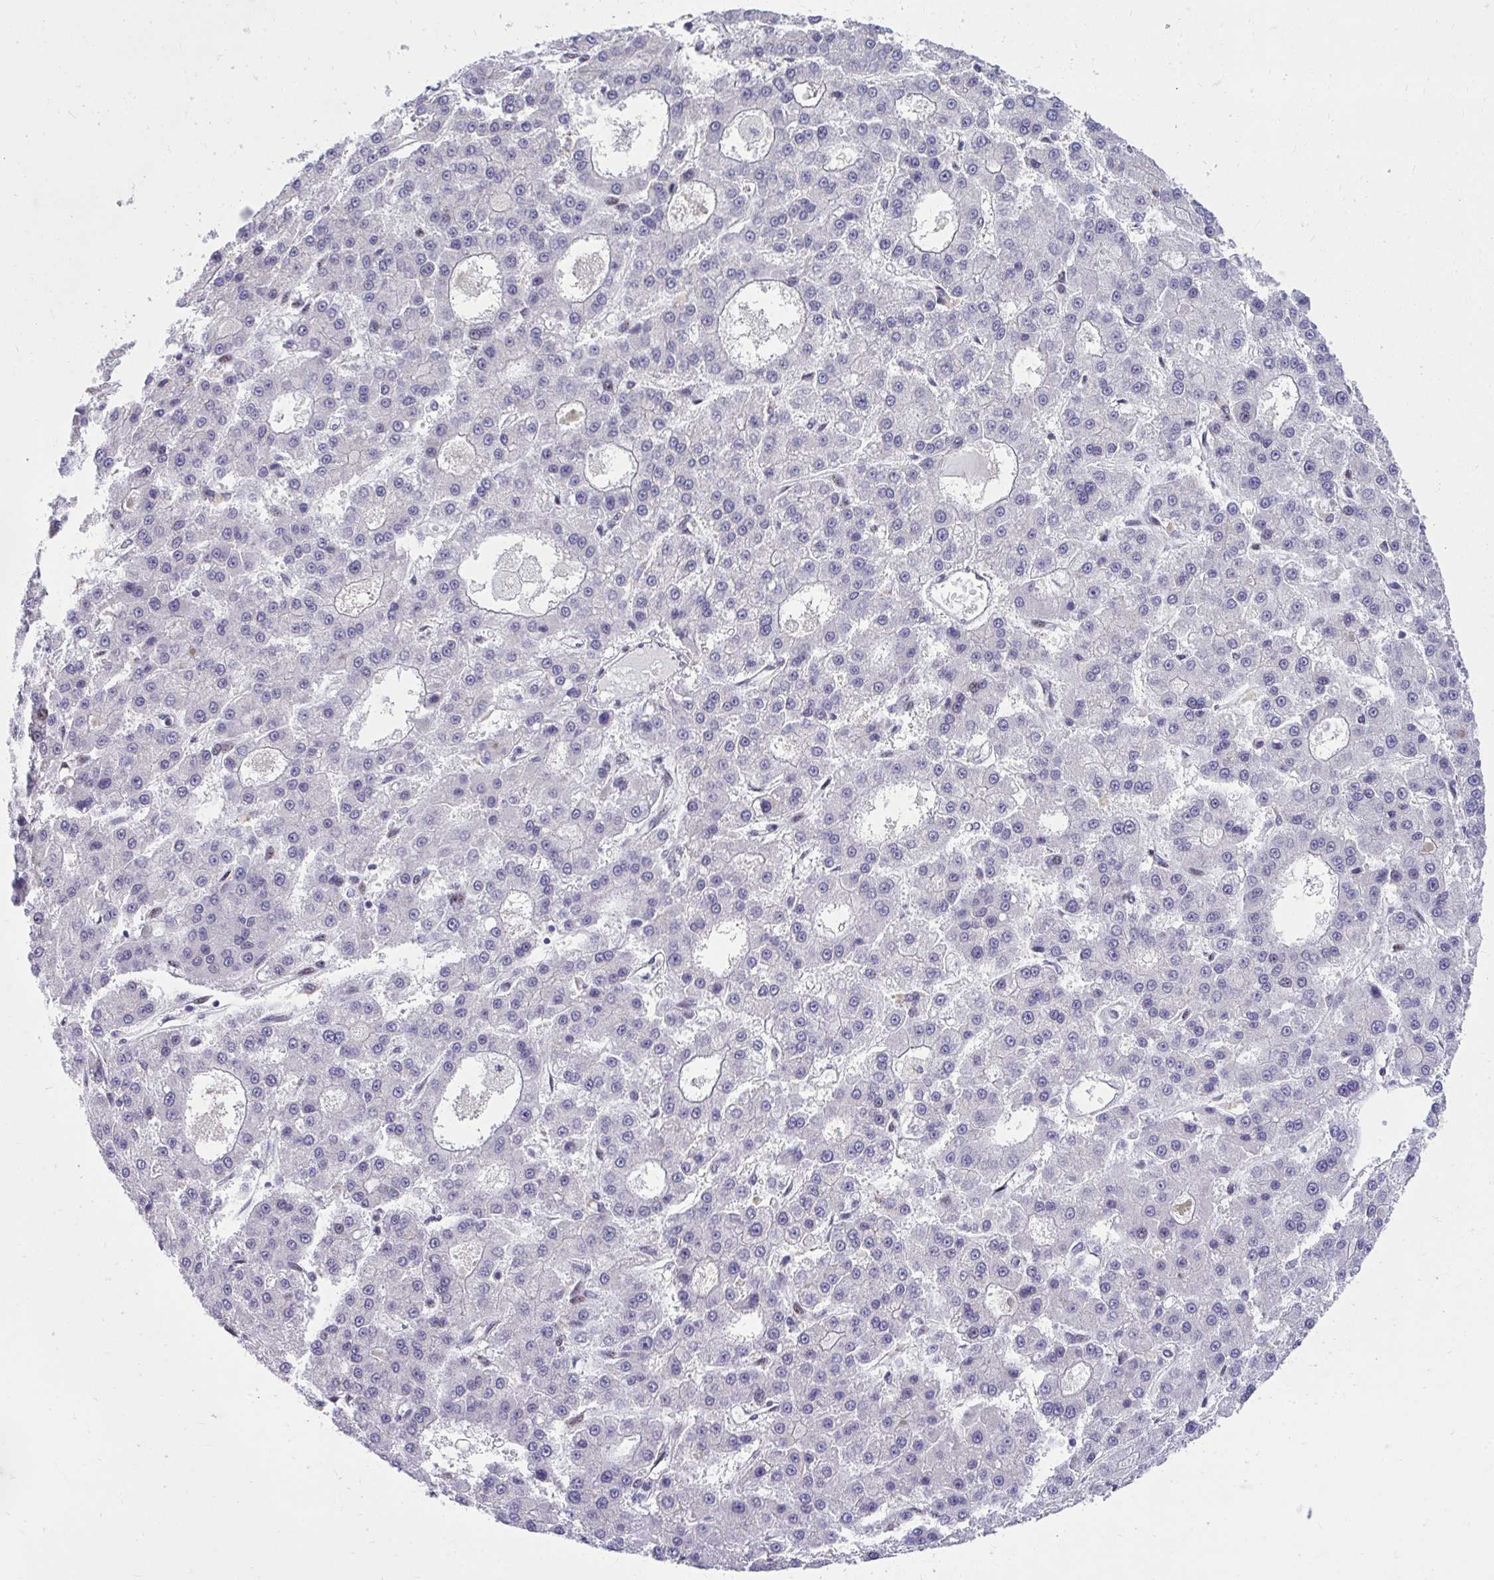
{"staining": {"intensity": "negative", "quantity": "none", "location": "none"}, "tissue": "liver cancer", "cell_type": "Tumor cells", "image_type": "cancer", "snomed": [{"axis": "morphology", "description": "Carcinoma, Hepatocellular, NOS"}, {"axis": "topography", "description": "Liver"}], "caption": "This is an immunohistochemistry (IHC) photomicrograph of hepatocellular carcinoma (liver). There is no staining in tumor cells.", "gene": "HOXA4", "patient": {"sex": "male", "age": 70}}